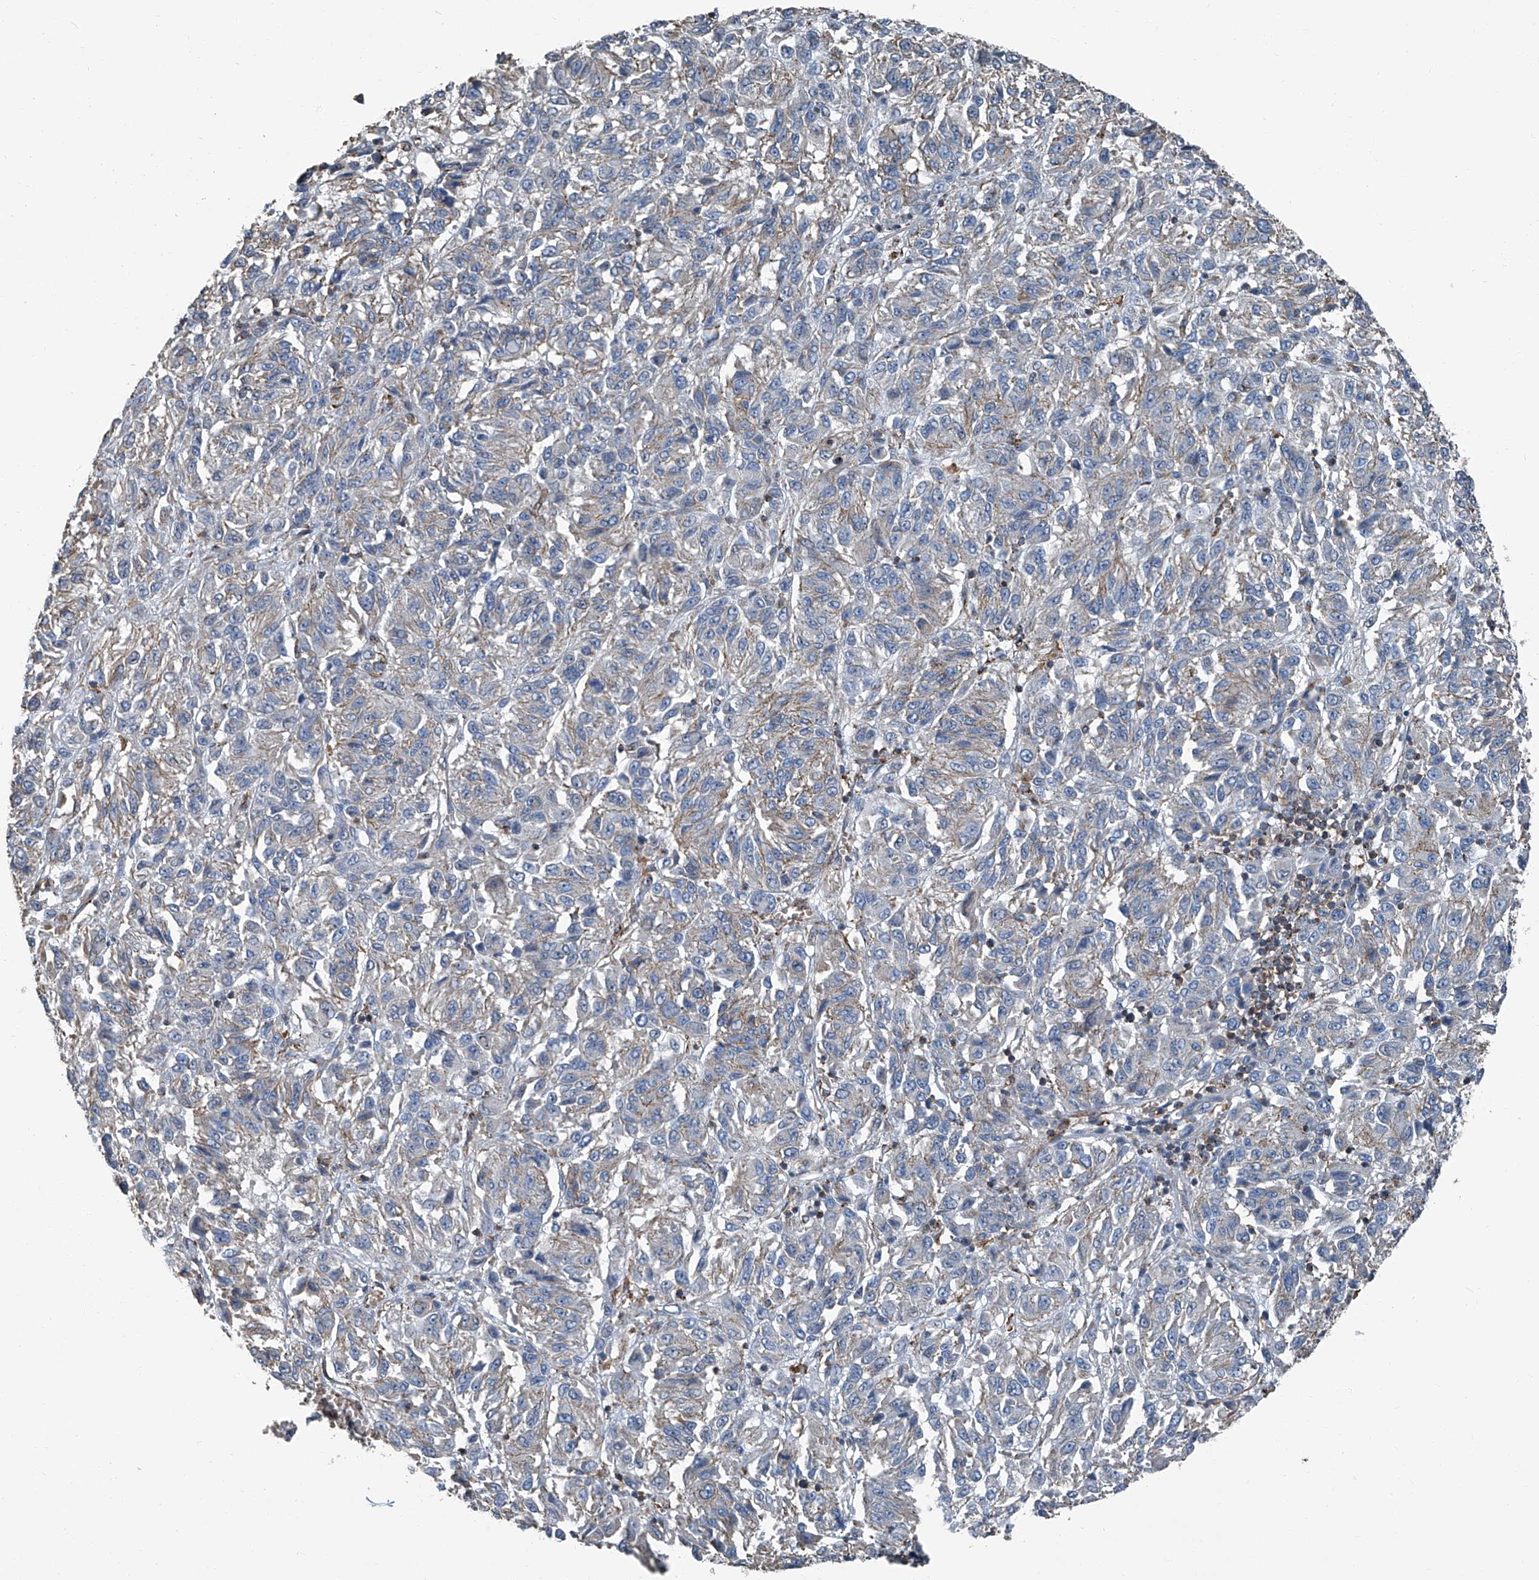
{"staining": {"intensity": "negative", "quantity": "none", "location": "none"}, "tissue": "melanoma", "cell_type": "Tumor cells", "image_type": "cancer", "snomed": [{"axis": "morphology", "description": "Malignant melanoma, Metastatic site"}, {"axis": "topography", "description": "Lung"}], "caption": "This histopathology image is of malignant melanoma (metastatic site) stained with immunohistochemistry (IHC) to label a protein in brown with the nuclei are counter-stained blue. There is no staining in tumor cells. Nuclei are stained in blue.", "gene": "SEPTIN7", "patient": {"sex": "male", "age": 64}}